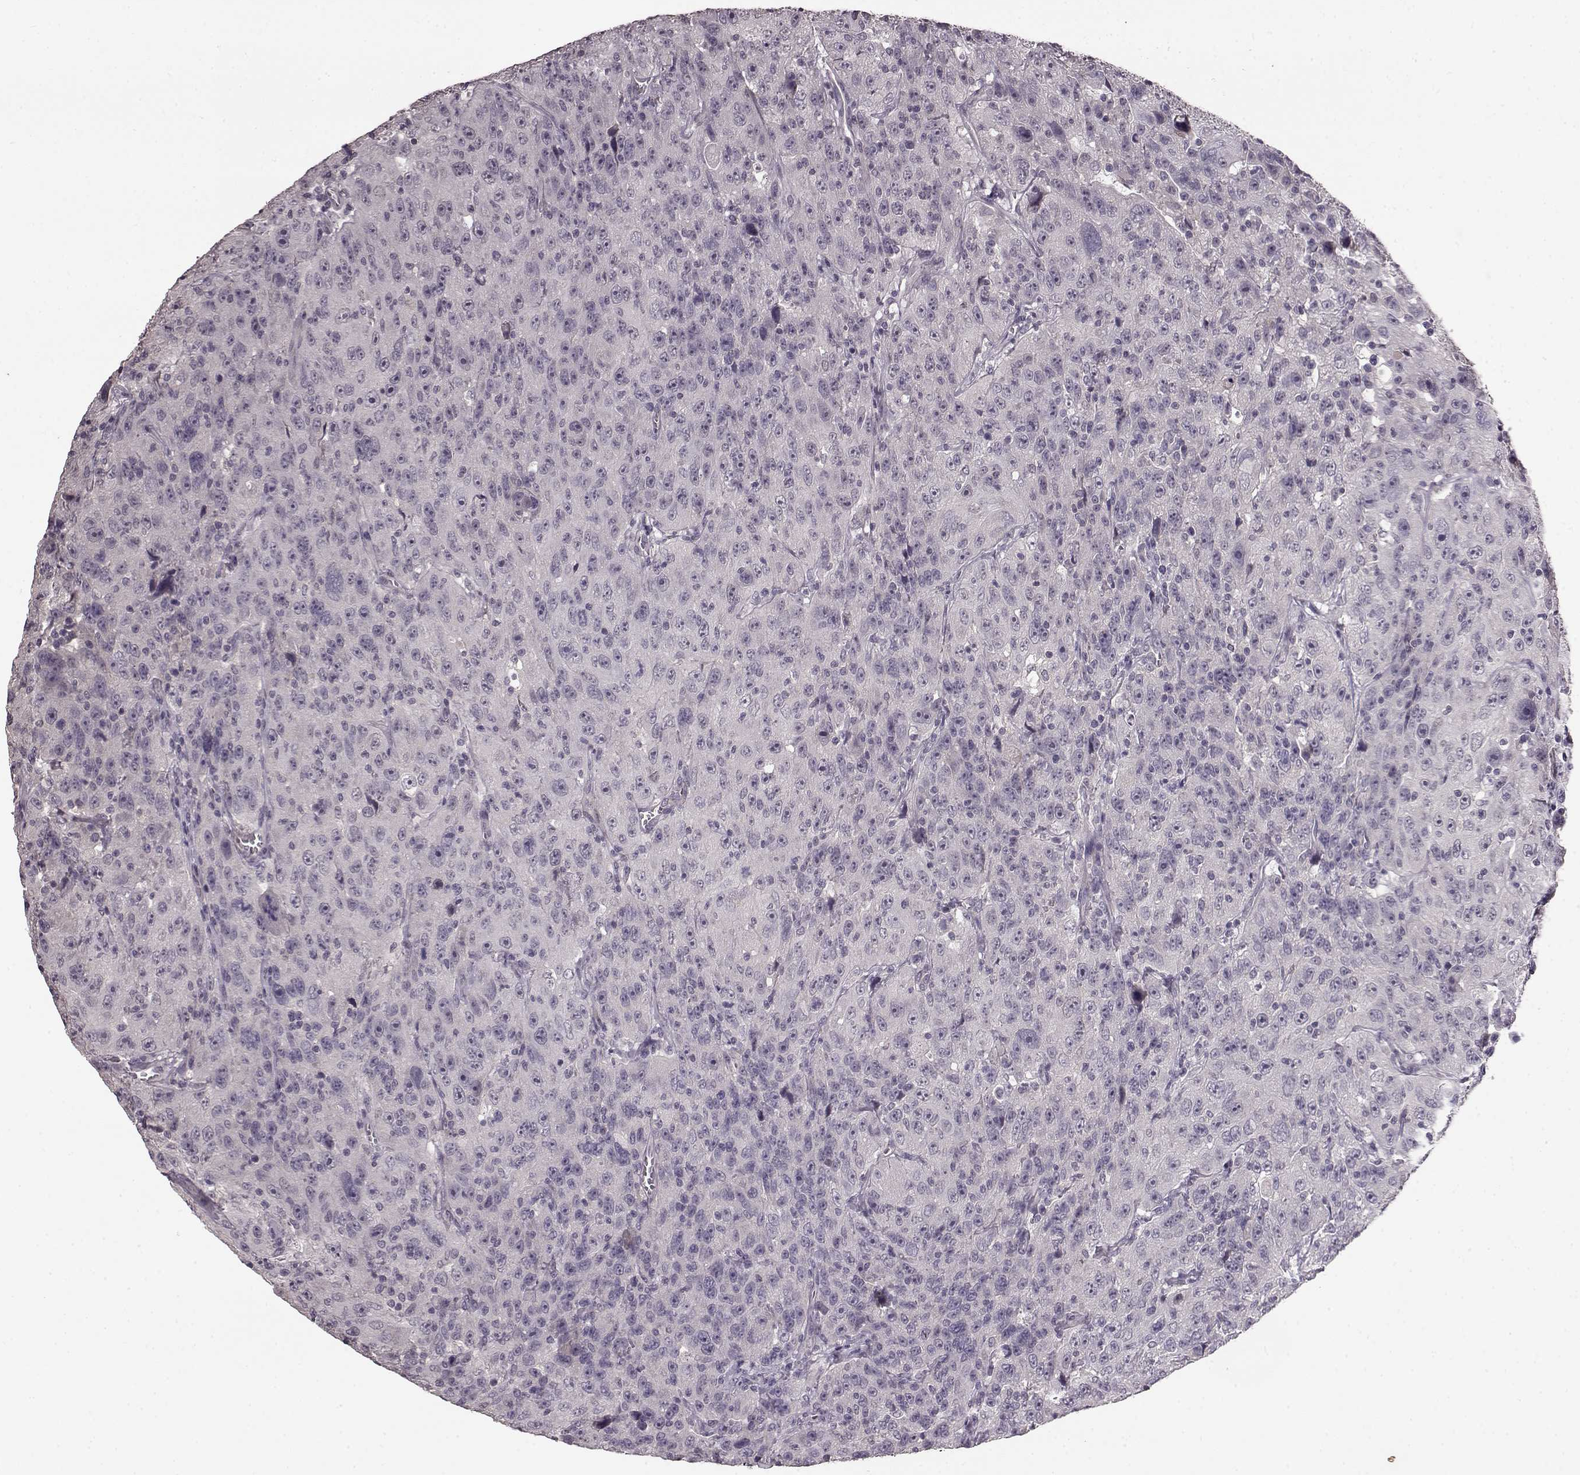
{"staining": {"intensity": "negative", "quantity": "none", "location": "none"}, "tissue": "urothelial cancer", "cell_type": "Tumor cells", "image_type": "cancer", "snomed": [{"axis": "morphology", "description": "Urothelial carcinoma, NOS"}, {"axis": "morphology", "description": "Urothelial carcinoma, High grade"}, {"axis": "topography", "description": "Urinary bladder"}], "caption": "A high-resolution micrograph shows IHC staining of high-grade urothelial carcinoma, which demonstrates no significant expression in tumor cells.", "gene": "SLC52A3", "patient": {"sex": "female", "age": 73}}